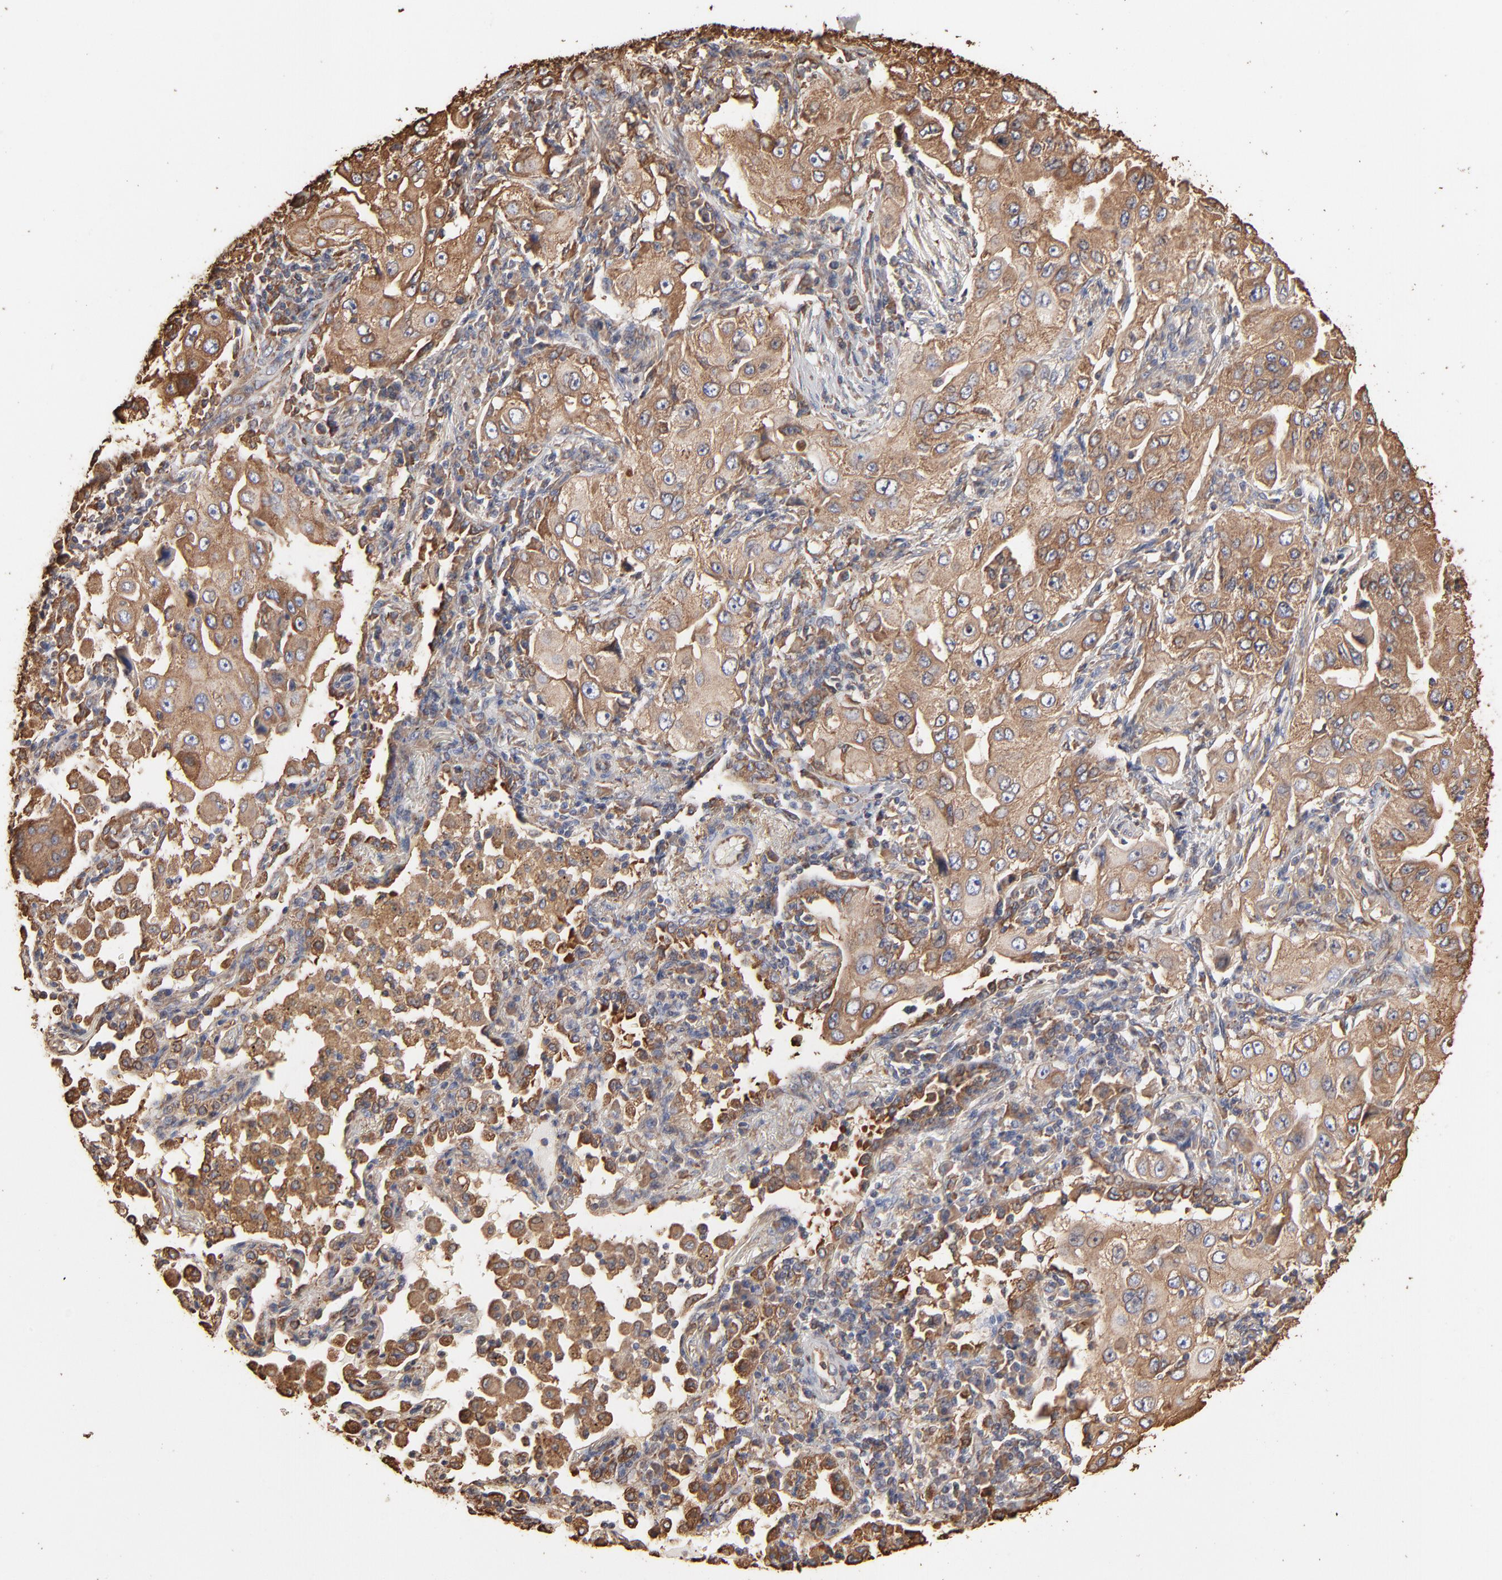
{"staining": {"intensity": "moderate", "quantity": ">75%", "location": "cytoplasmic/membranous"}, "tissue": "lung cancer", "cell_type": "Tumor cells", "image_type": "cancer", "snomed": [{"axis": "morphology", "description": "Adenocarcinoma, NOS"}, {"axis": "topography", "description": "Lung"}], "caption": "This histopathology image shows lung cancer stained with IHC to label a protein in brown. The cytoplasmic/membranous of tumor cells show moderate positivity for the protein. Nuclei are counter-stained blue.", "gene": "PDIA3", "patient": {"sex": "male", "age": 84}}